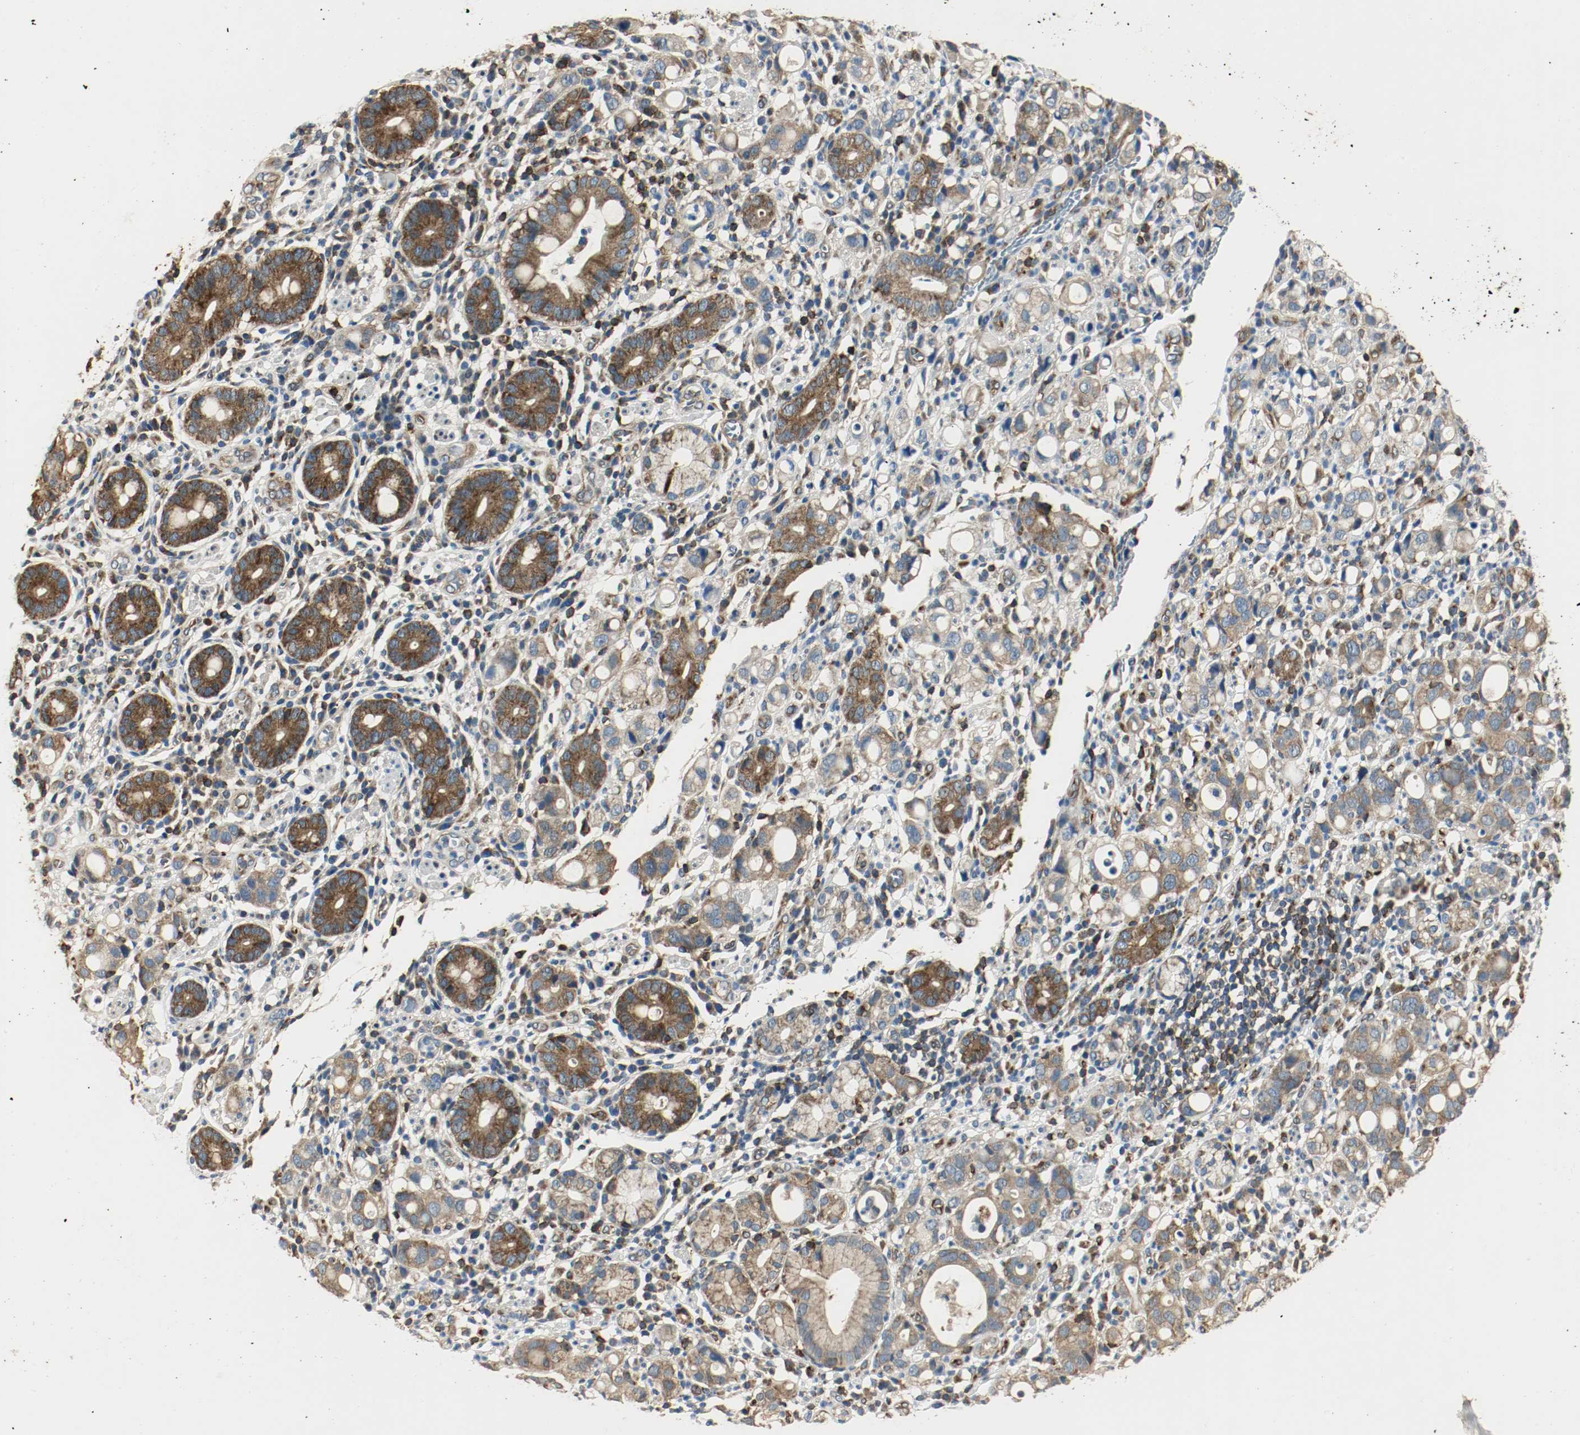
{"staining": {"intensity": "strong", "quantity": ">75%", "location": "cytoplasmic/membranous"}, "tissue": "stomach cancer", "cell_type": "Tumor cells", "image_type": "cancer", "snomed": [{"axis": "morphology", "description": "Adenocarcinoma, NOS"}, {"axis": "topography", "description": "Stomach"}], "caption": "Tumor cells exhibit strong cytoplasmic/membranous staining in approximately >75% of cells in stomach cancer (adenocarcinoma).", "gene": "PLCG1", "patient": {"sex": "female", "age": 75}}